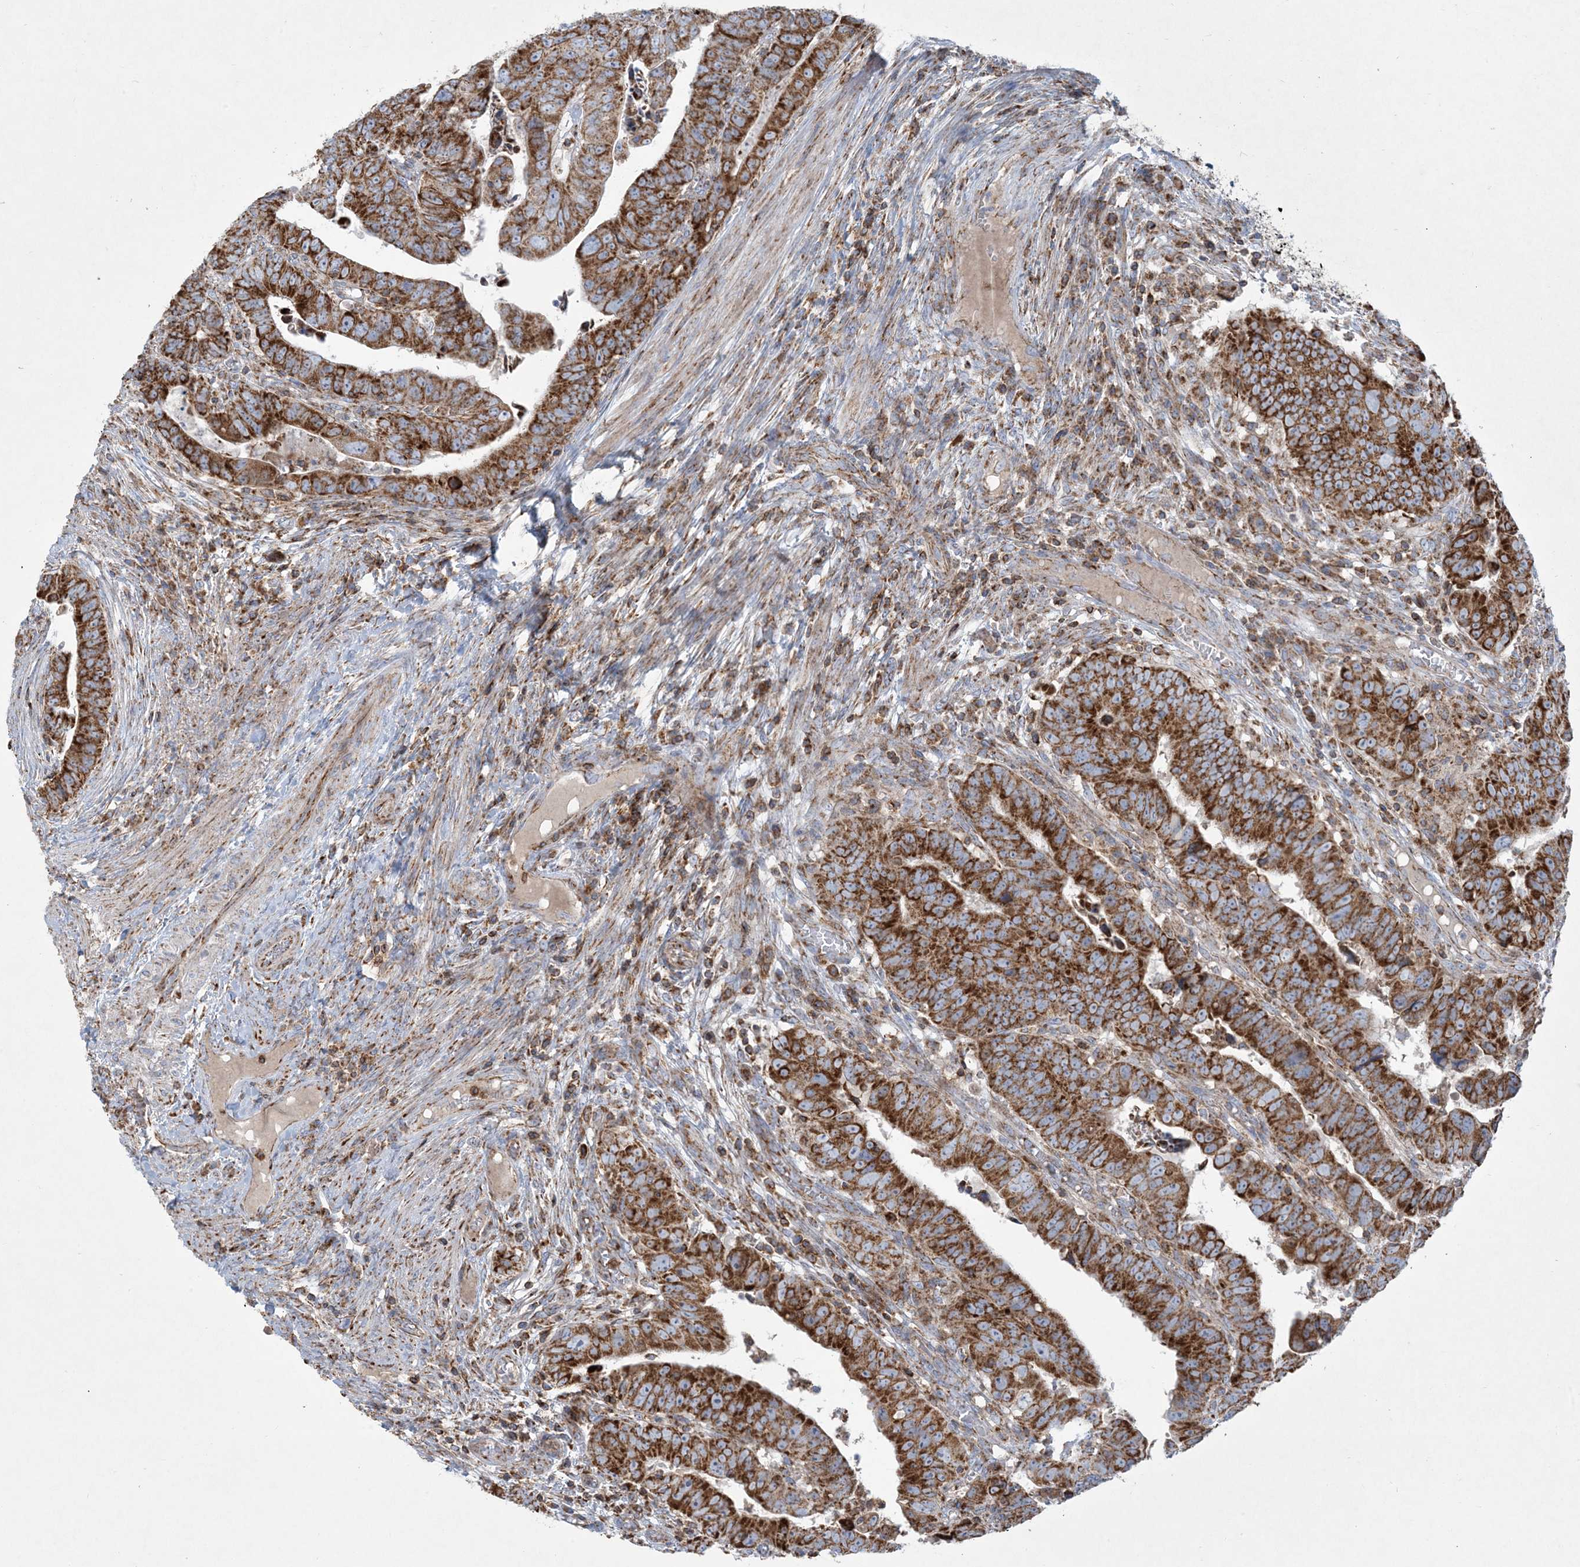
{"staining": {"intensity": "strong", "quantity": ">75%", "location": "cytoplasmic/membranous"}, "tissue": "colorectal cancer", "cell_type": "Tumor cells", "image_type": "cancer", "snomed": [{"axis": "morphology", "description": "Normal tissue, NOS"}, {"axis": "morphology", "description": "Adenocarcinoma, NOS"}, {"axis": "topography", "description": "Rectum"}], "caption": "Immunohistochemical staining of human colorectal cancer (adenocarcinoma) shows strong cytoplasmic/membranous protein positivity in about >75% of tumor cells.", "gene": "BEND4", "patient": {"sex": "female", "age": 65}}